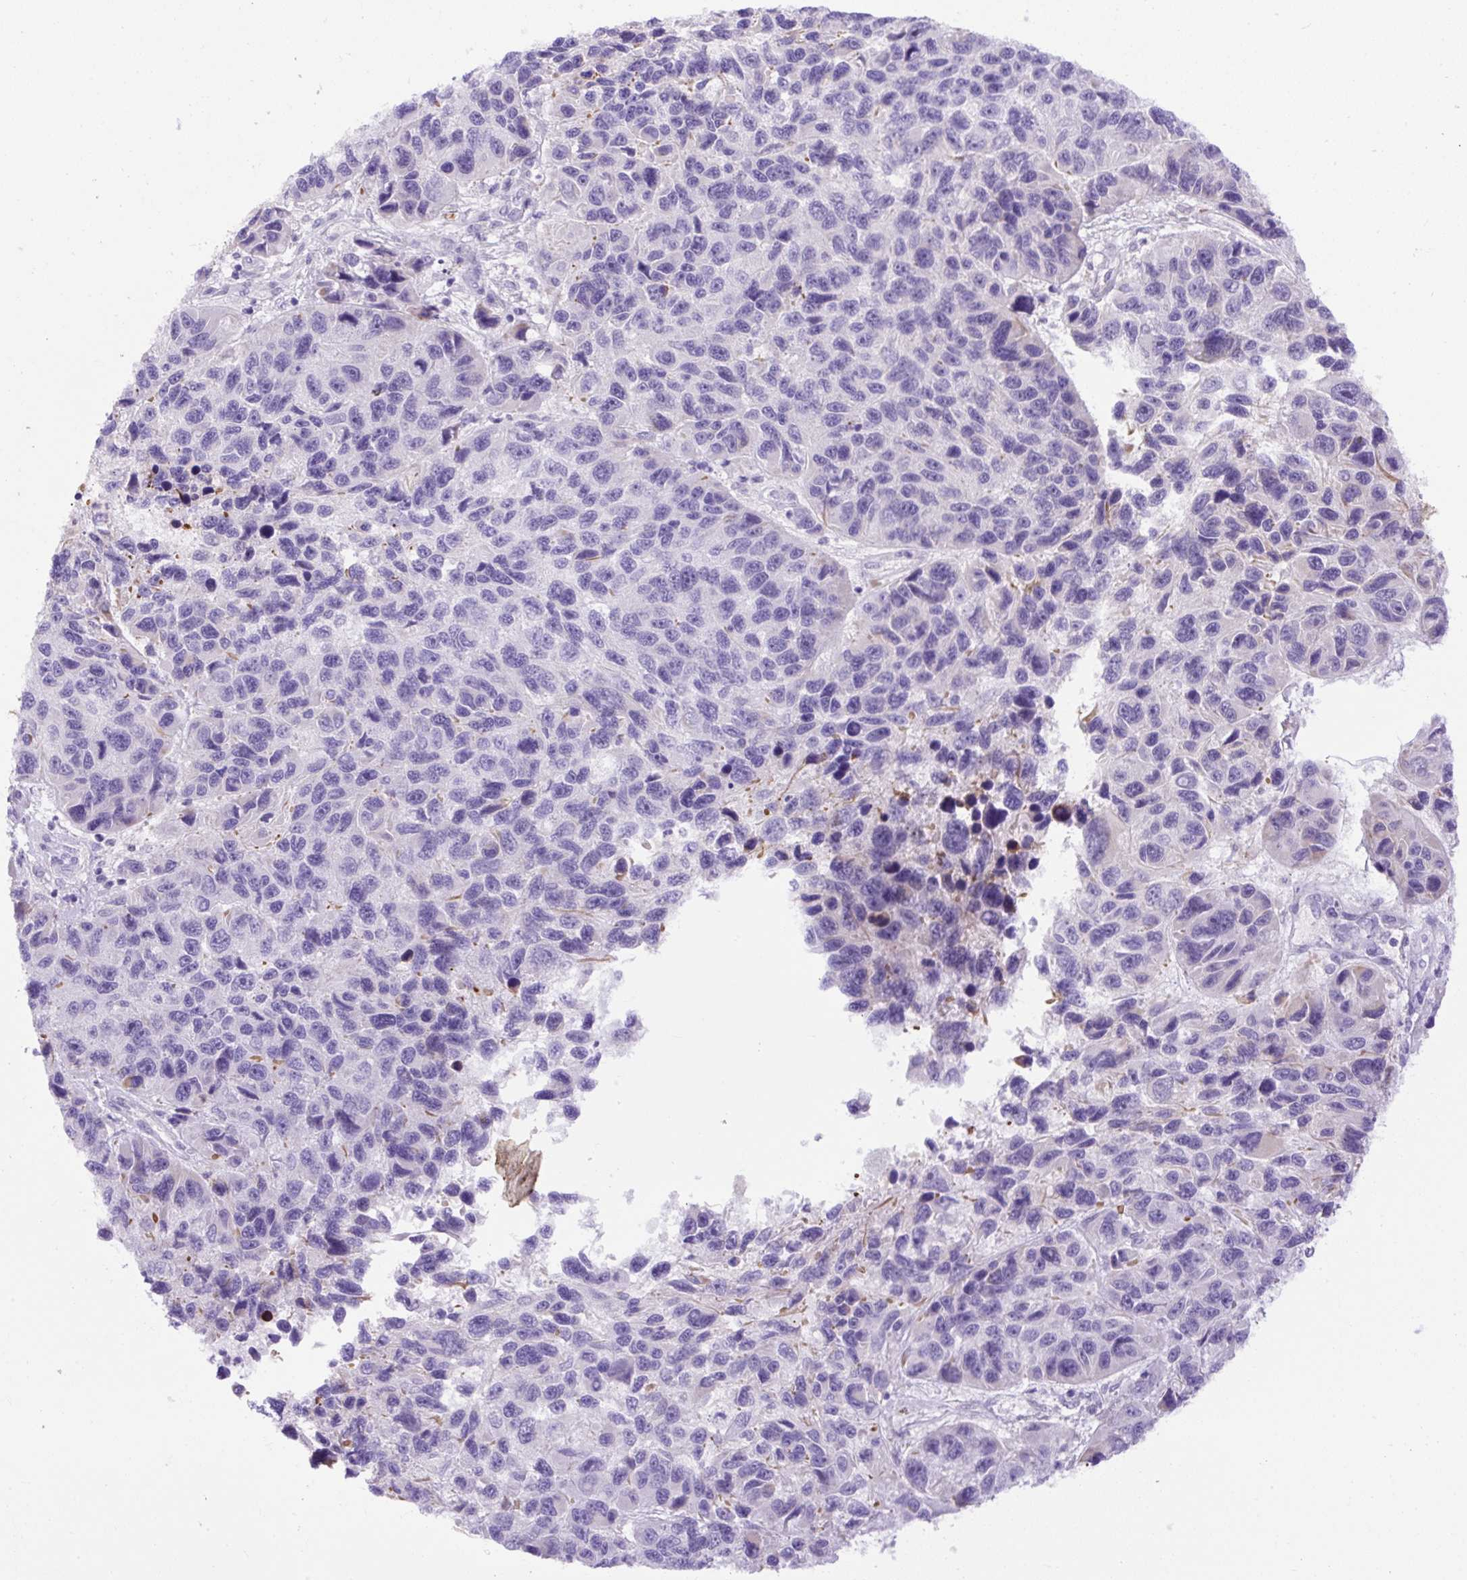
{"staining": {"intensity": "negative", "quantity": "none", "location": "none"}, "tissue": "melanoma", "cell_type": "Tumor cells", "image_type": "cancer", "snomed": [{"axis": "morphology", "description": "Malignant melanoma, NOS"}, {"axis": "topography", "description": "Skin"}], "caption": "This is a image of immunohistochemistry staining of melanoma, which shows no expression in tumor cells.", "gene": "SPTBN5", "patient": {"sex": "male", "age": 53}}